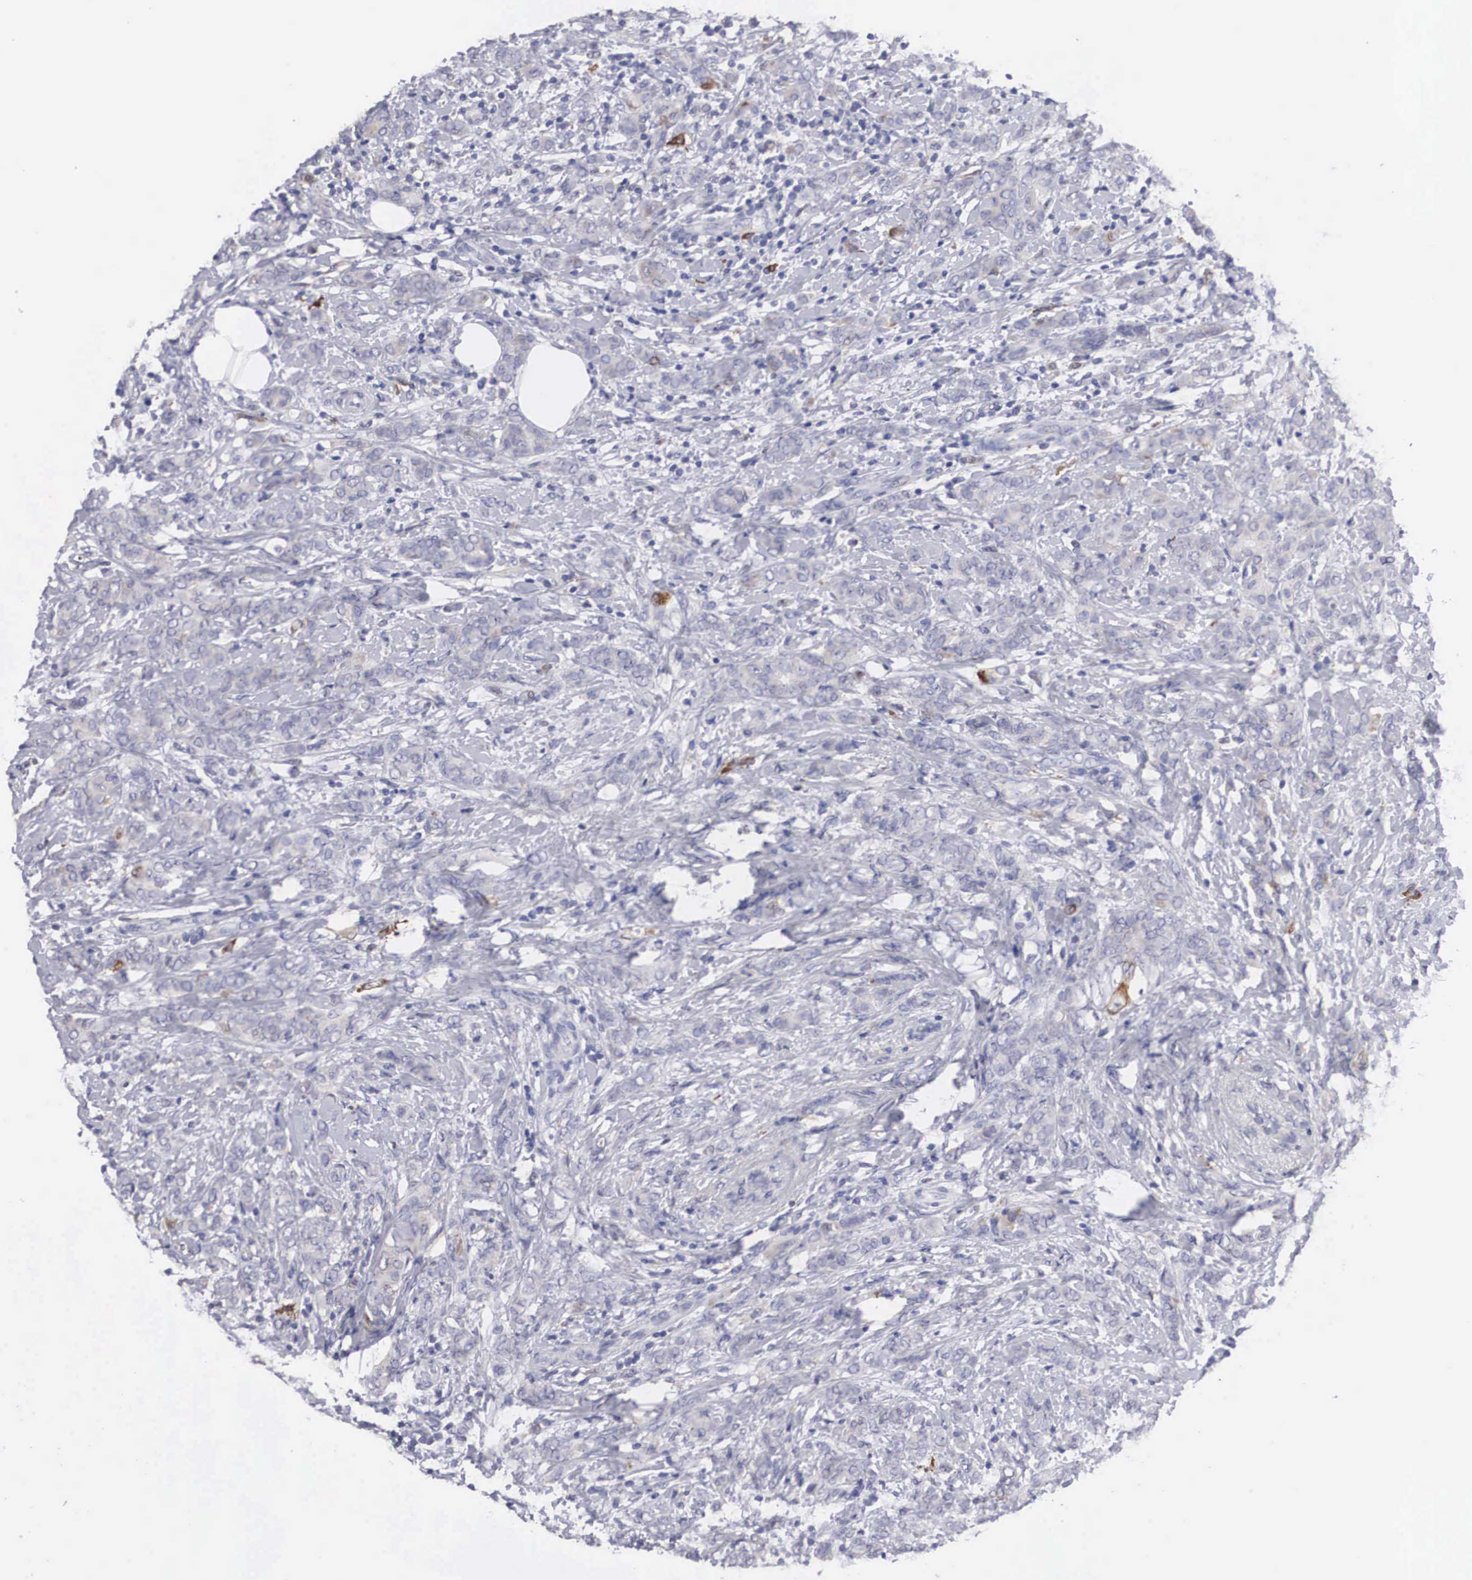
{"staining": {"intensity": "negative", "quantity": "none", "location": "none"}, "tissue": "breast cancer", "cell_type": "Tumor cells", "image_type": "cancer", "snomed": [{"axis": "morphology", "description": "Duct carcinoma"}, {"axis": "topography", "description": "Breast"}], "caption": "Photomicrograph shows no protein expression in tumor cells of breast intraductal carcinoma tissue. The staining was performed using DAB (3,3'-diaminobenzidine) to visualize the protein expression in brown, while the nuclei were stained in blue with hematoxylin (Magnification: 20x).", "gene": "HMOX1", "patient": {"sex": "female", "age": 53}}